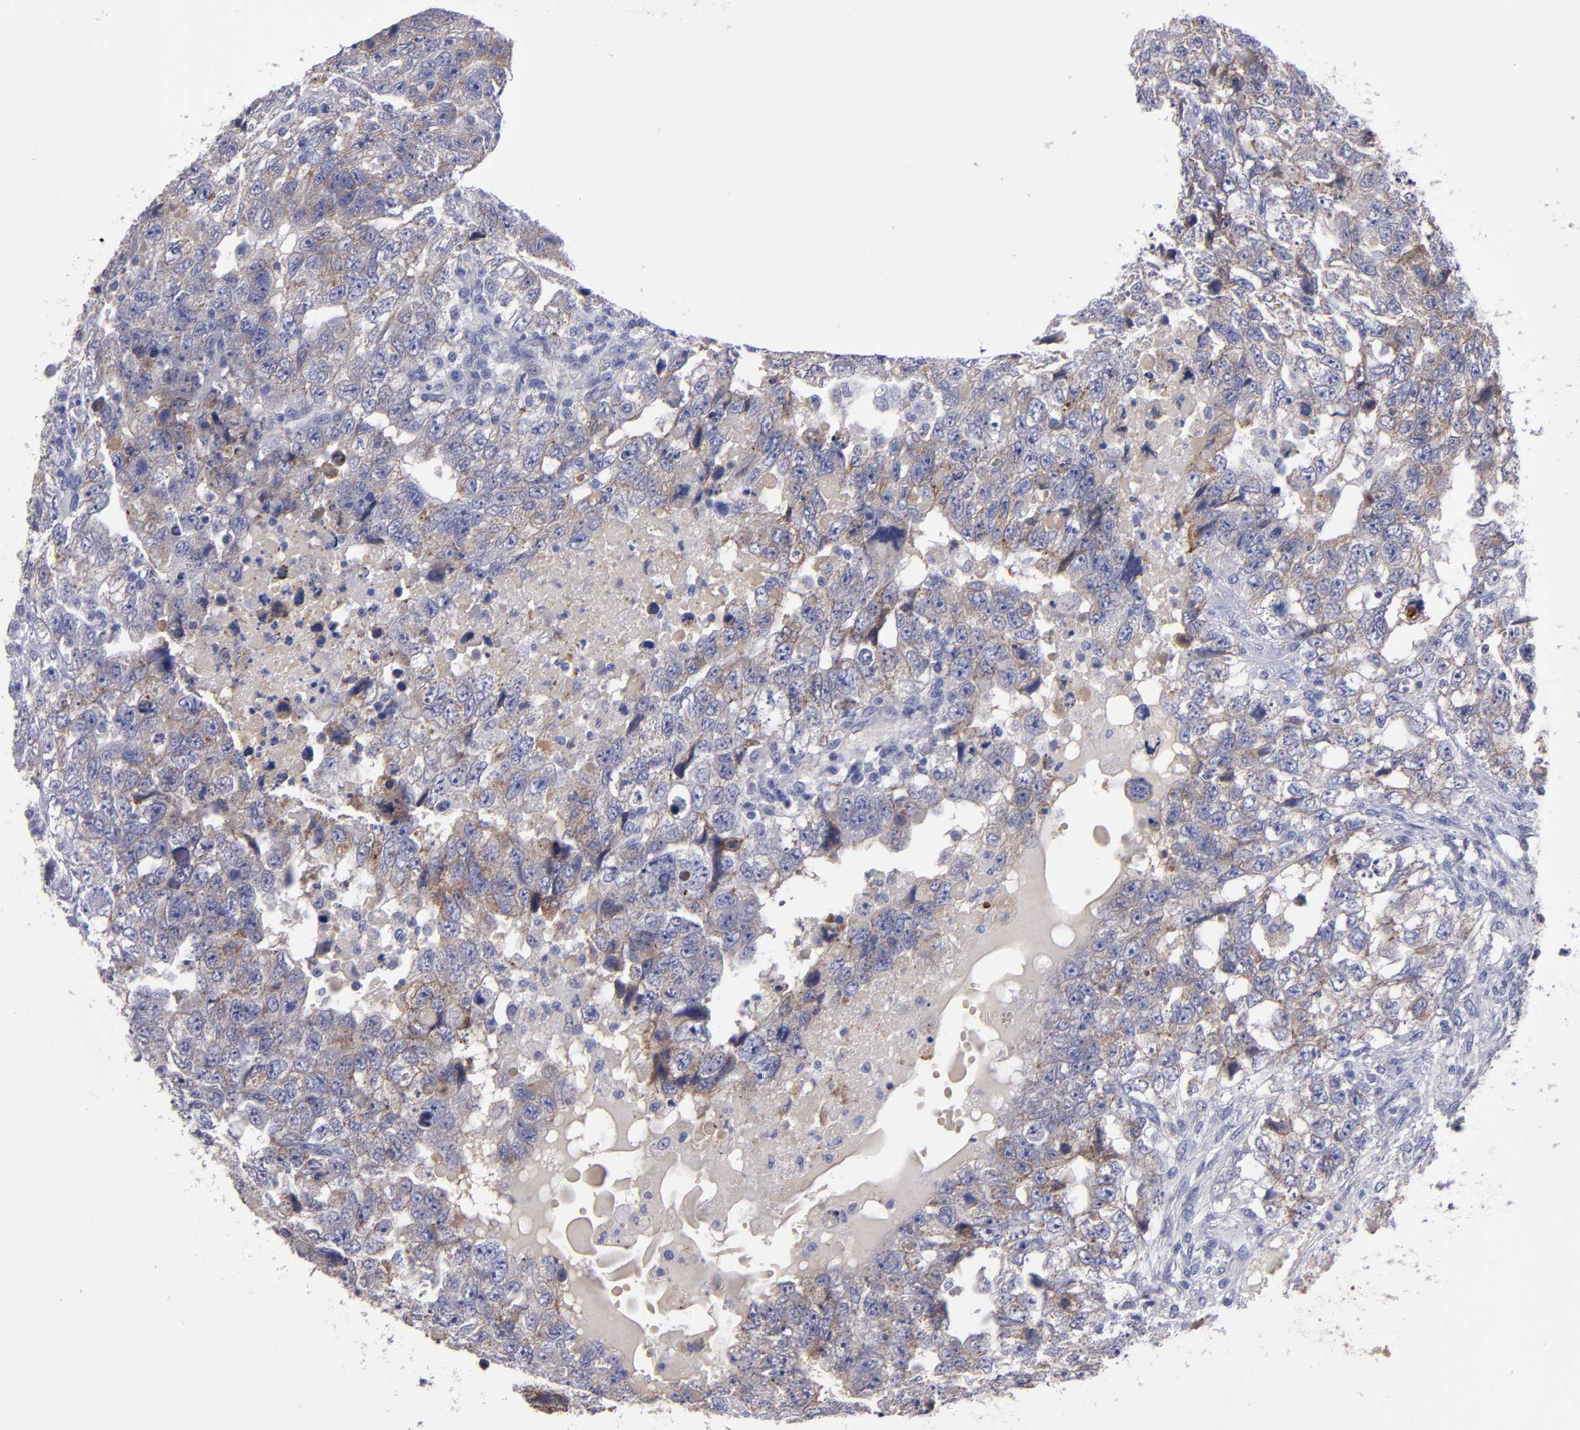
{"staining": {"intensity": "weak", "quantity": ">75%", "location": "cytoplasmic/membranous"}, "tissue": "testis cancer", "cell_type": "Tumor cells", "image_type": "cancer", "snomed": [{"axis": "morphology", "description": "Carcinoma, Embryonal, NOS"}, {"axis": "topography", "description": "Testis"}], "caption": "This micrograph displays testis cancer stained with immunohistochemistry to label a protein in brown. The cytoplasmic/membranous of tumor cells show weak positivity for the protein. Nuclei are counter-stained blue.", "gene": "CDH3", "patient": {"sex": "male", "age": 36}}